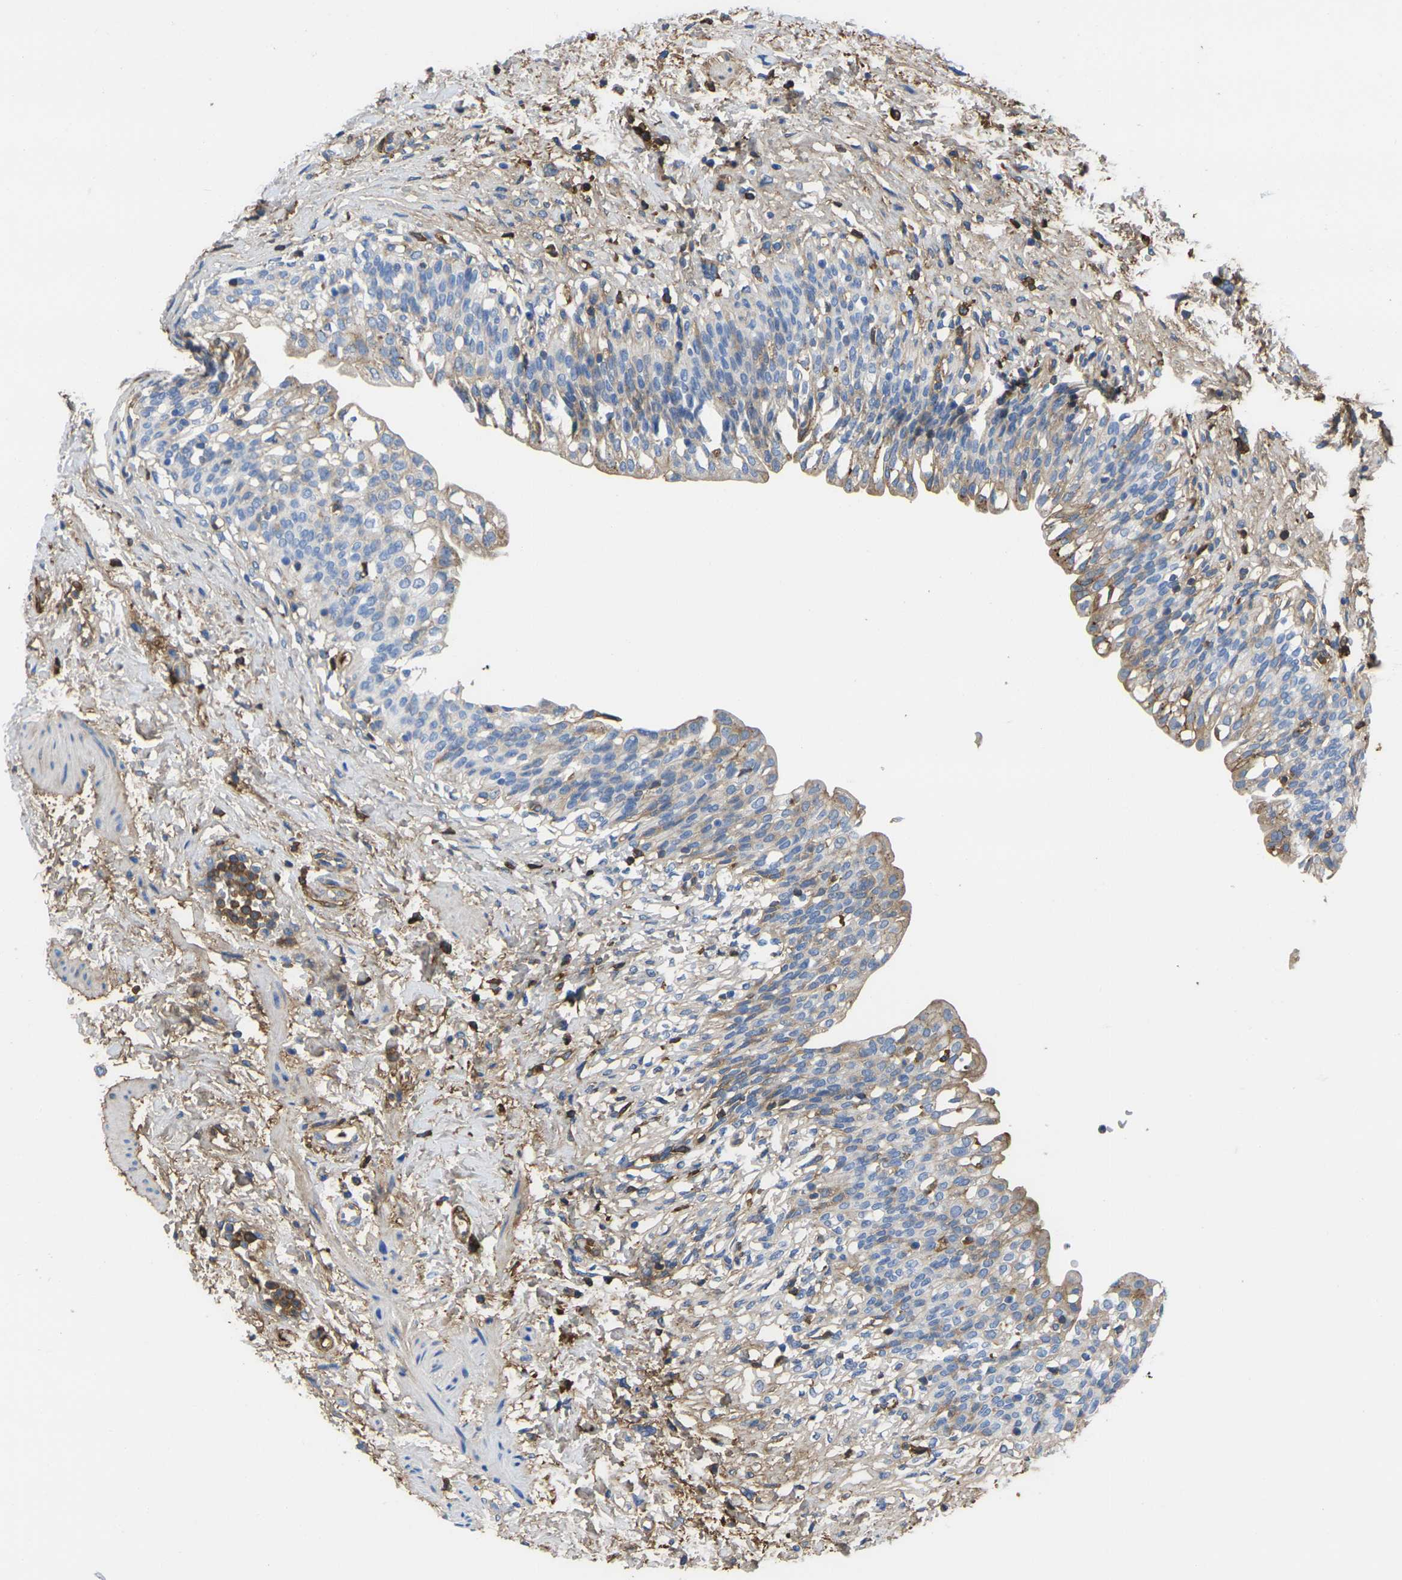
{"staining": {"intensity": "weak", "quantity": "25%-75%", "location": "cytoplasmic/membranous"}, "tissue": "urinary bladder", "cell_type": "Urothelial cells", "image_type": "normal", "snomed": [{"axis": "morphology", "description": "Normal tissue, NOS"}, {"axis": "topography", "description": "Urinary bladder"}], "caption": "Immunohistochemistry (IHC) (DAB (3,3'-diaminobenzidine)) staining of unremarkable human urinary bladder shows weak cytoplasmic/membranous protein positivity in approximately 25%-75% of urothelial cells. (DAB IHC with brightfield microscopy, high magnification).", "gene": "GREM2", "patient": {"sex": "male", "age": 55}}